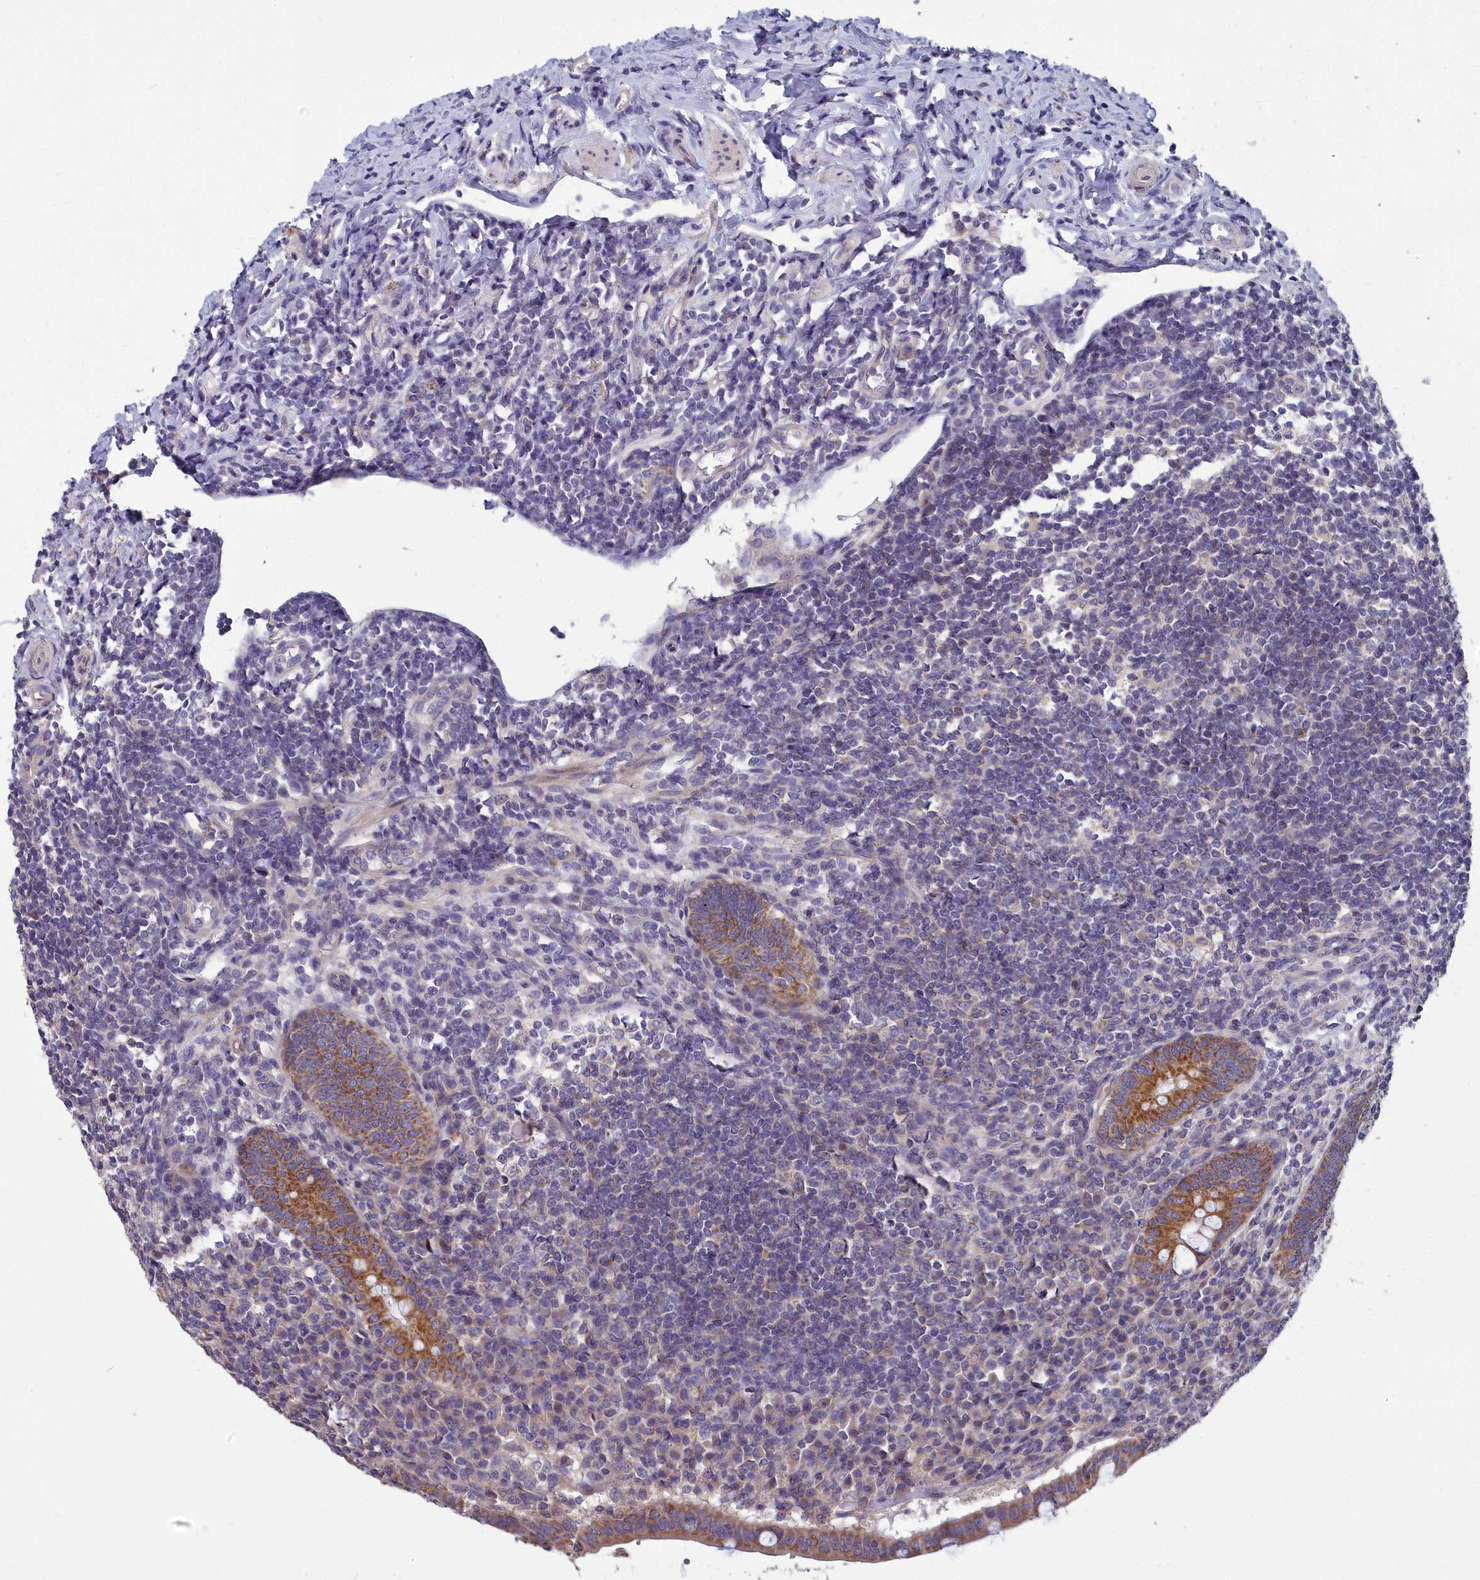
{"staining": {"intensity": "moderate", "quantity": ">75%", "location": "cytoplasmic/membranous"}, "tissue": "appendix", "cell_type": "Glandular cells", "image_type": "normal", "snomed": [{"axis": "morphology", "description": "Normal tissue, NOS"}, {"axis": "topography", "description": "Appendix"}], "caption": "Appendix stained with IHC demonstrates moderate cytoplasmic/membranous staining in approximately >75% of glandular cells. Ihc stains the protein of interest in brown and the nuclei are stained blue.", "gene": "COX20", "patient": {"sex": "female", "age": 33}}